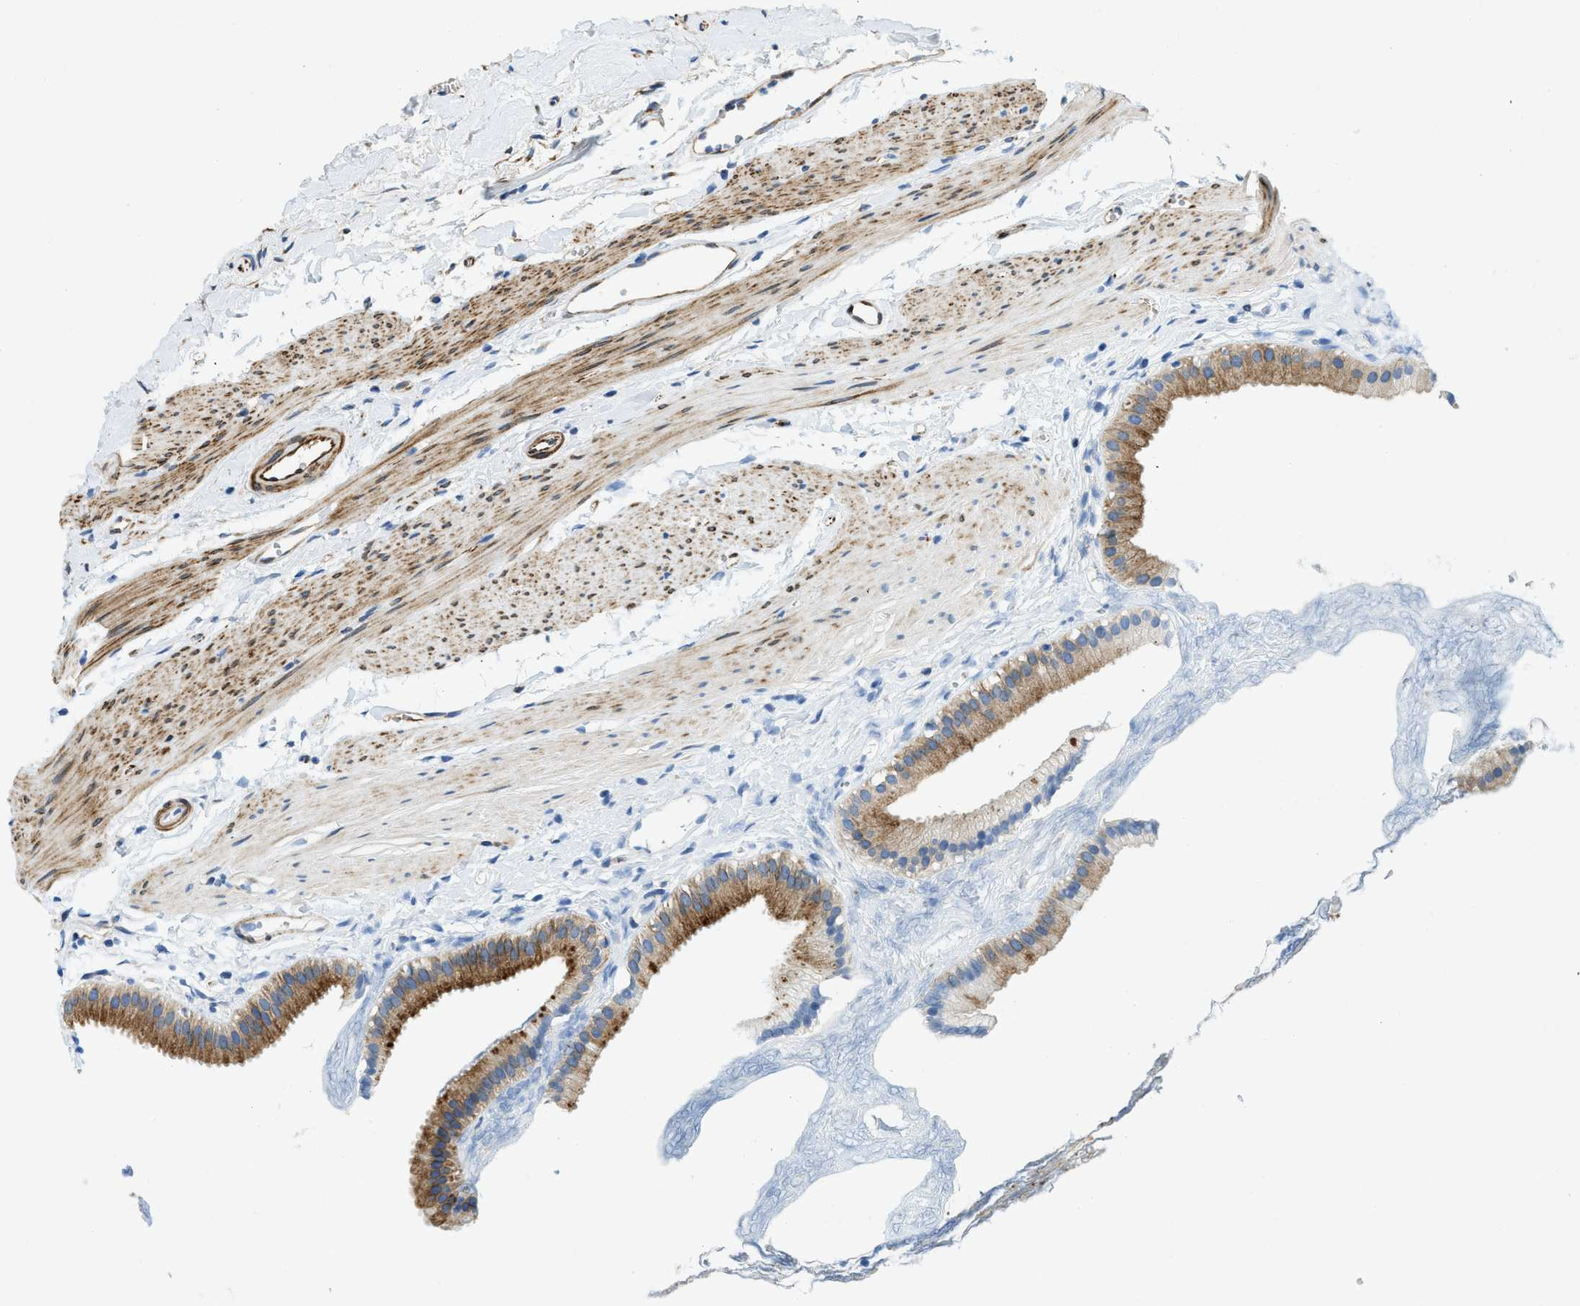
{"staining": {"intensity": "moderate", "quantity": ">75%", "location": "cytoplasmic/membranous"}, "tissue": "gallbladder", "cell_type": "Glandular cells", "image_type": "normal", "snomed": [{"axis": "morphology", "description": "Normal tissue, NOS"}, {"axis": "topography", "description": "Gallbladder"}], "caption": "An image showing moderate cytoplasmic/membranous expression in approximately >75% of glandular cells in unremarkable gallbladder, as visualized by brown immunohistochemical staining.", "gene": "TMEM248", "patient": {"sex": "female", "age": 64}}